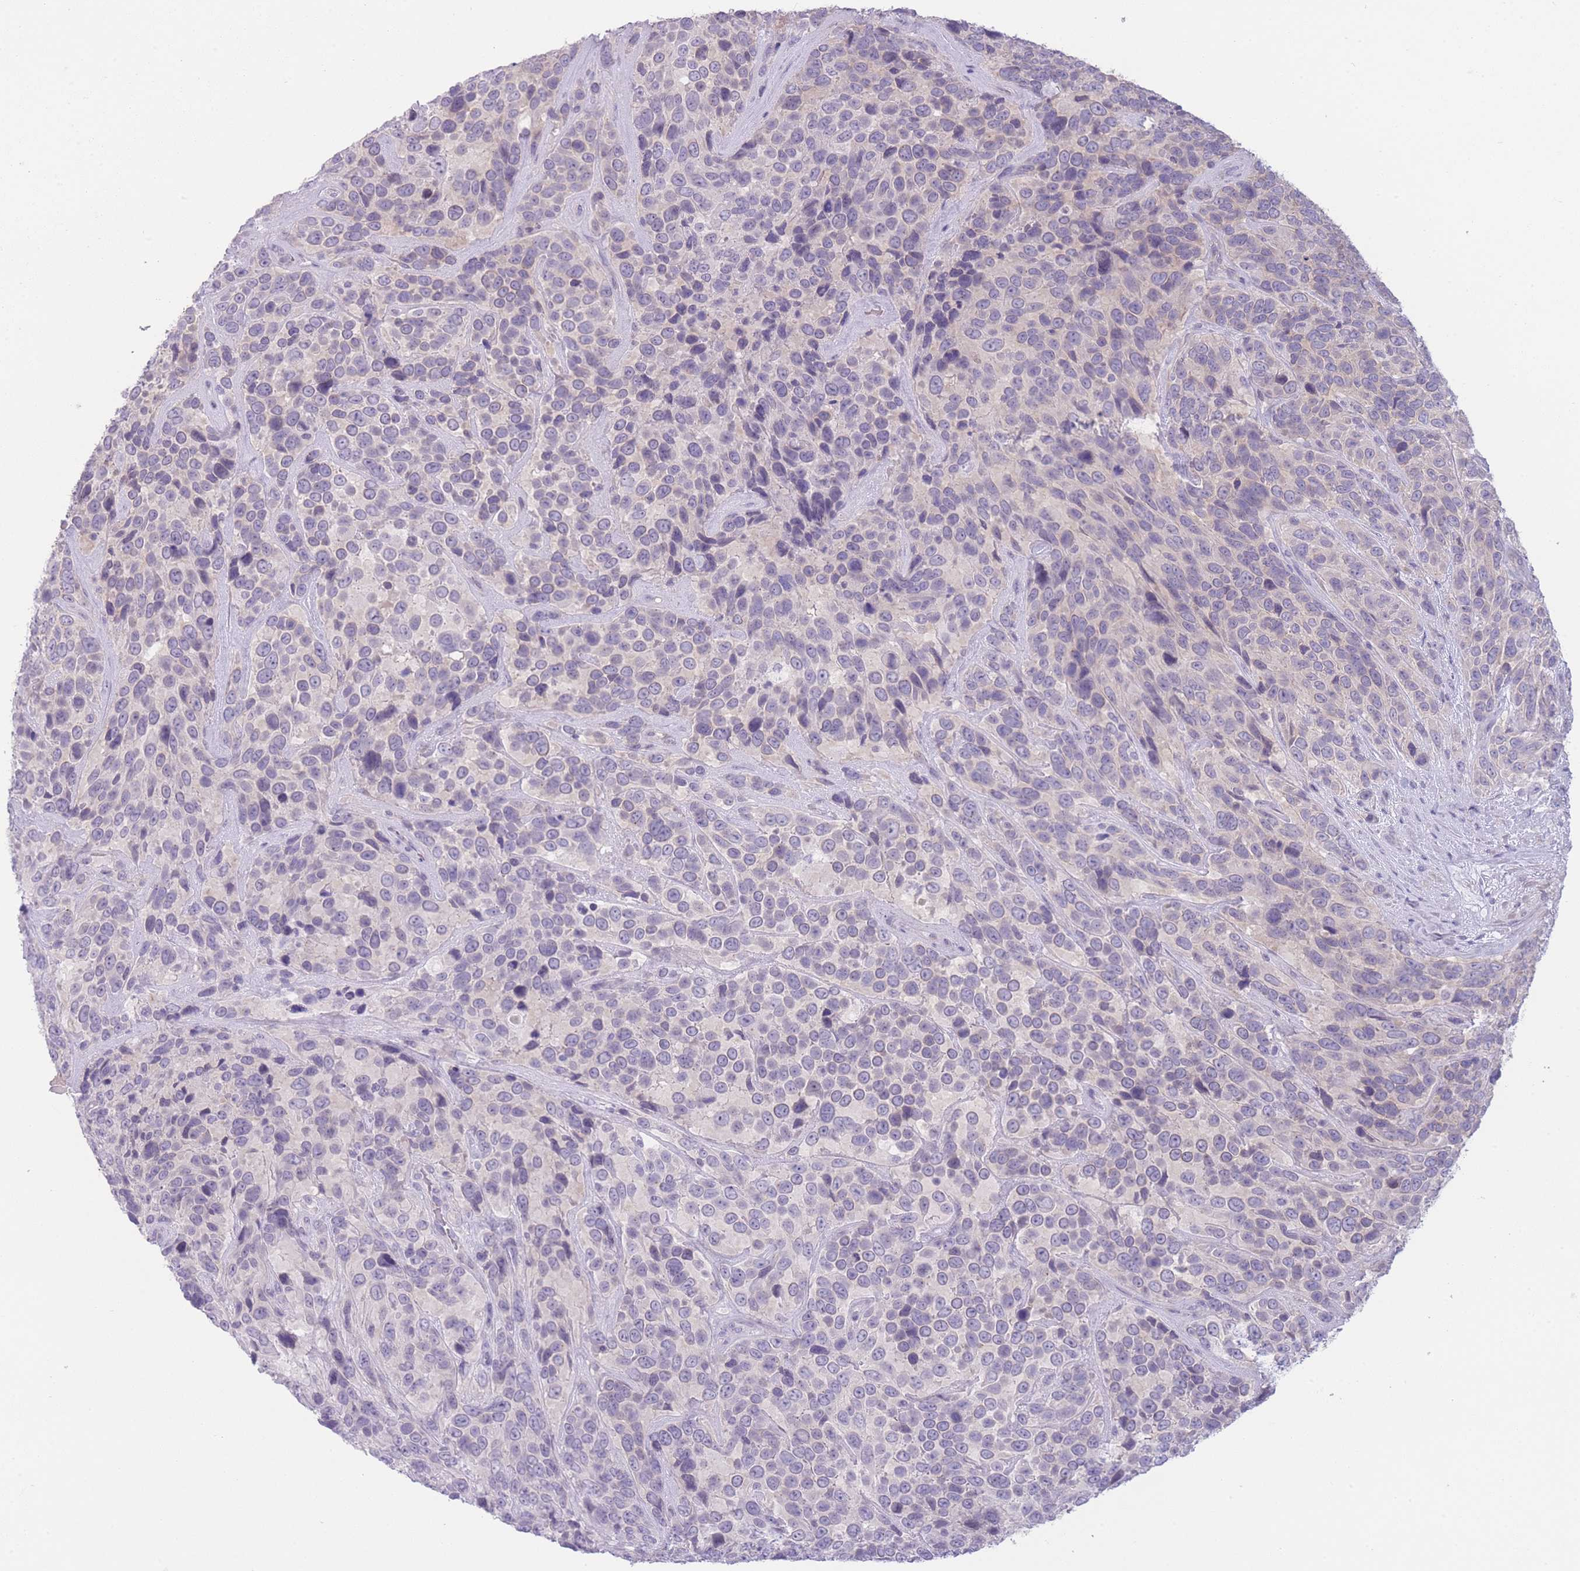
{"staining": {"intensity": "negative", "quantity": "none", "location": "none"}, "tissue": "urothelial cancer", "cell_type": "Tumor cells", "image_type": "cancer", "snomed": [{"axis": "morphology", "description": "Urothelial carcinoma, High grade"}, {"axis": "topography", "description": "Urinary bladder"}], "caption": "Tumor cells show no significant protein staining in urothelial cancer.", "gene": "DCANP1", "patient": {"sex": "female", "age": 70}}